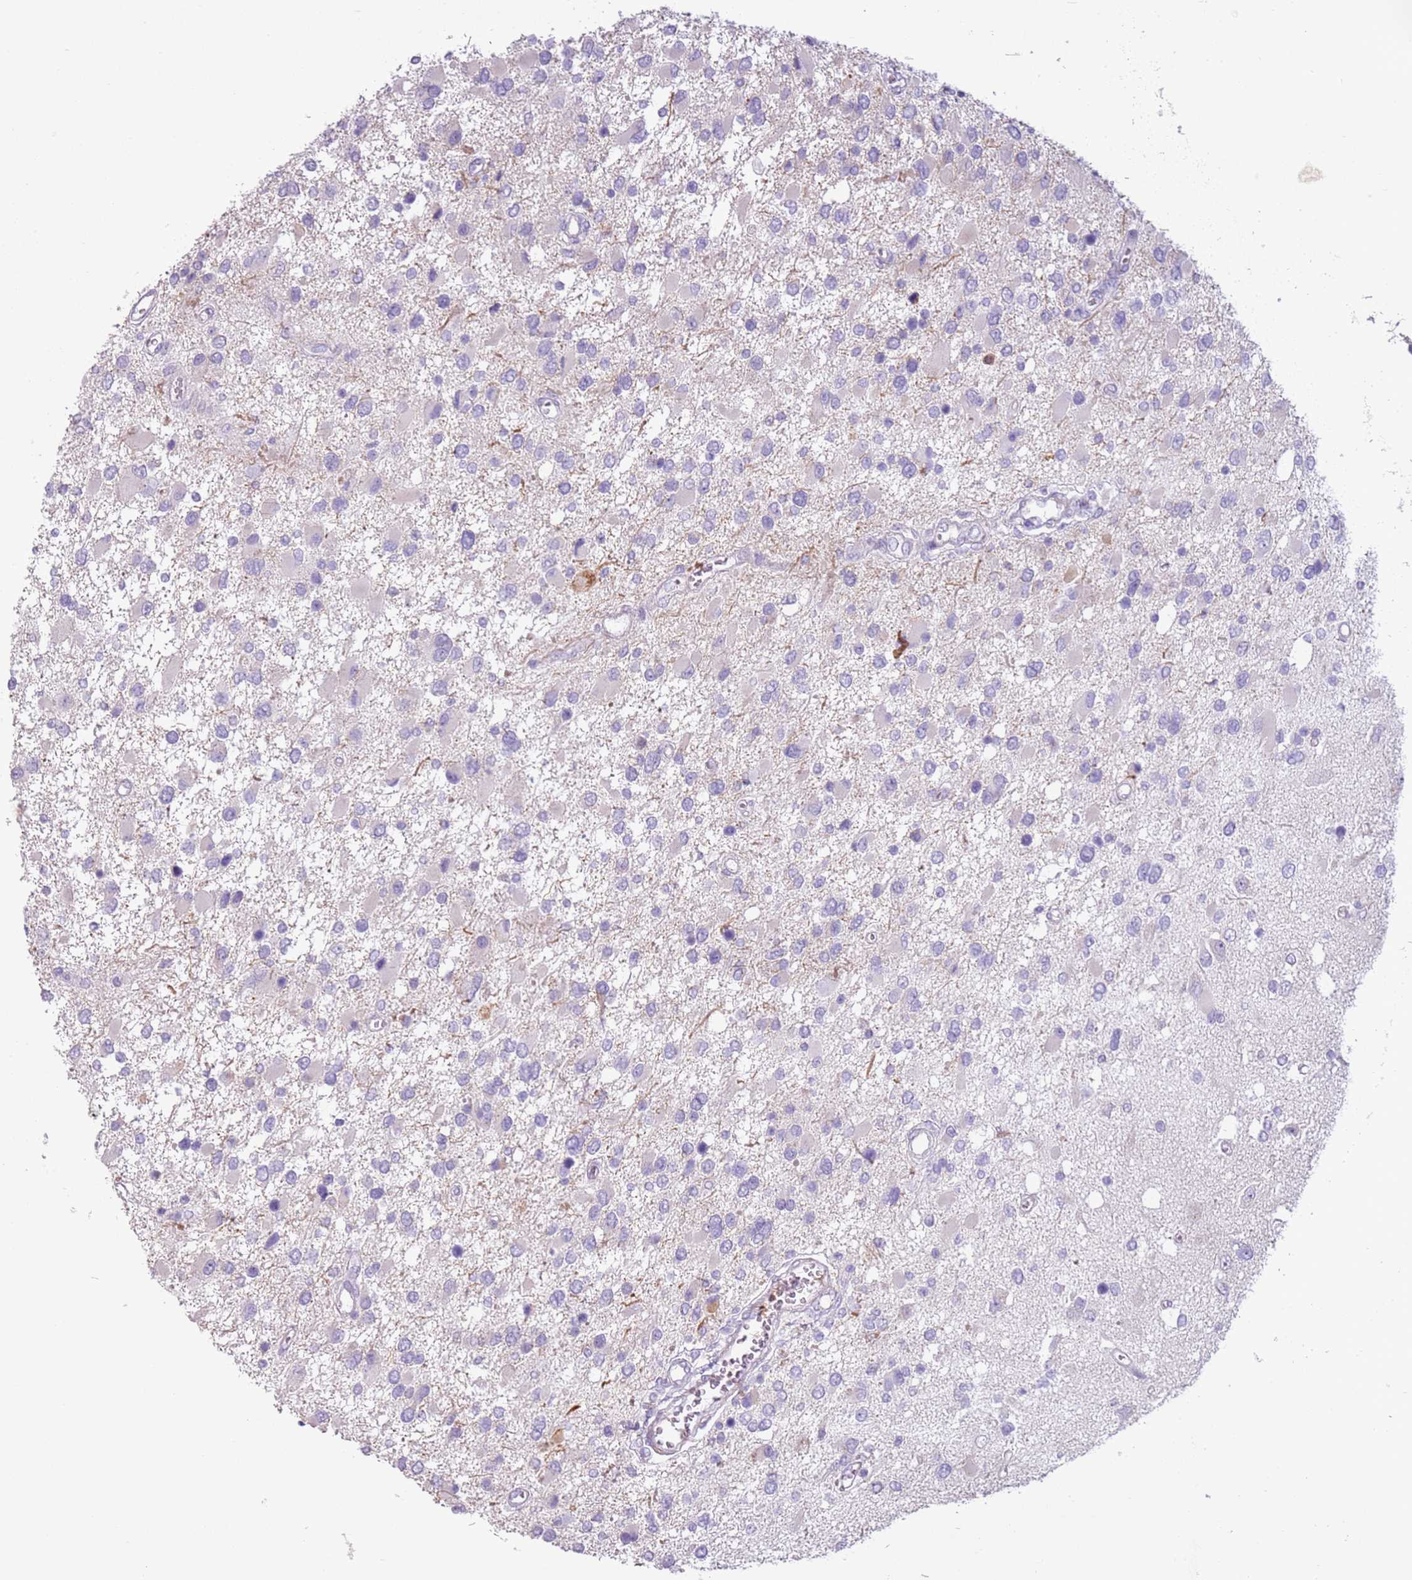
{"staining": {"intensity": "negative", "quantity": "none", "location": "none"}, "tissue": "glioma", "cell_type": "Tumor cells", "image_type": "cancer", "snomed": [{"axis": "morphology", "description": "Glioma, malignant, High grade"}, {"axis": "topography", "description": "Brain"}], "caption": "Tumor cells show no significant staining in malignant high-grade glioma. (IHC, brightfield microscopy, high magnification).", "gene": "ZNF239", "patient": {"sex": "male", "age": 53}}